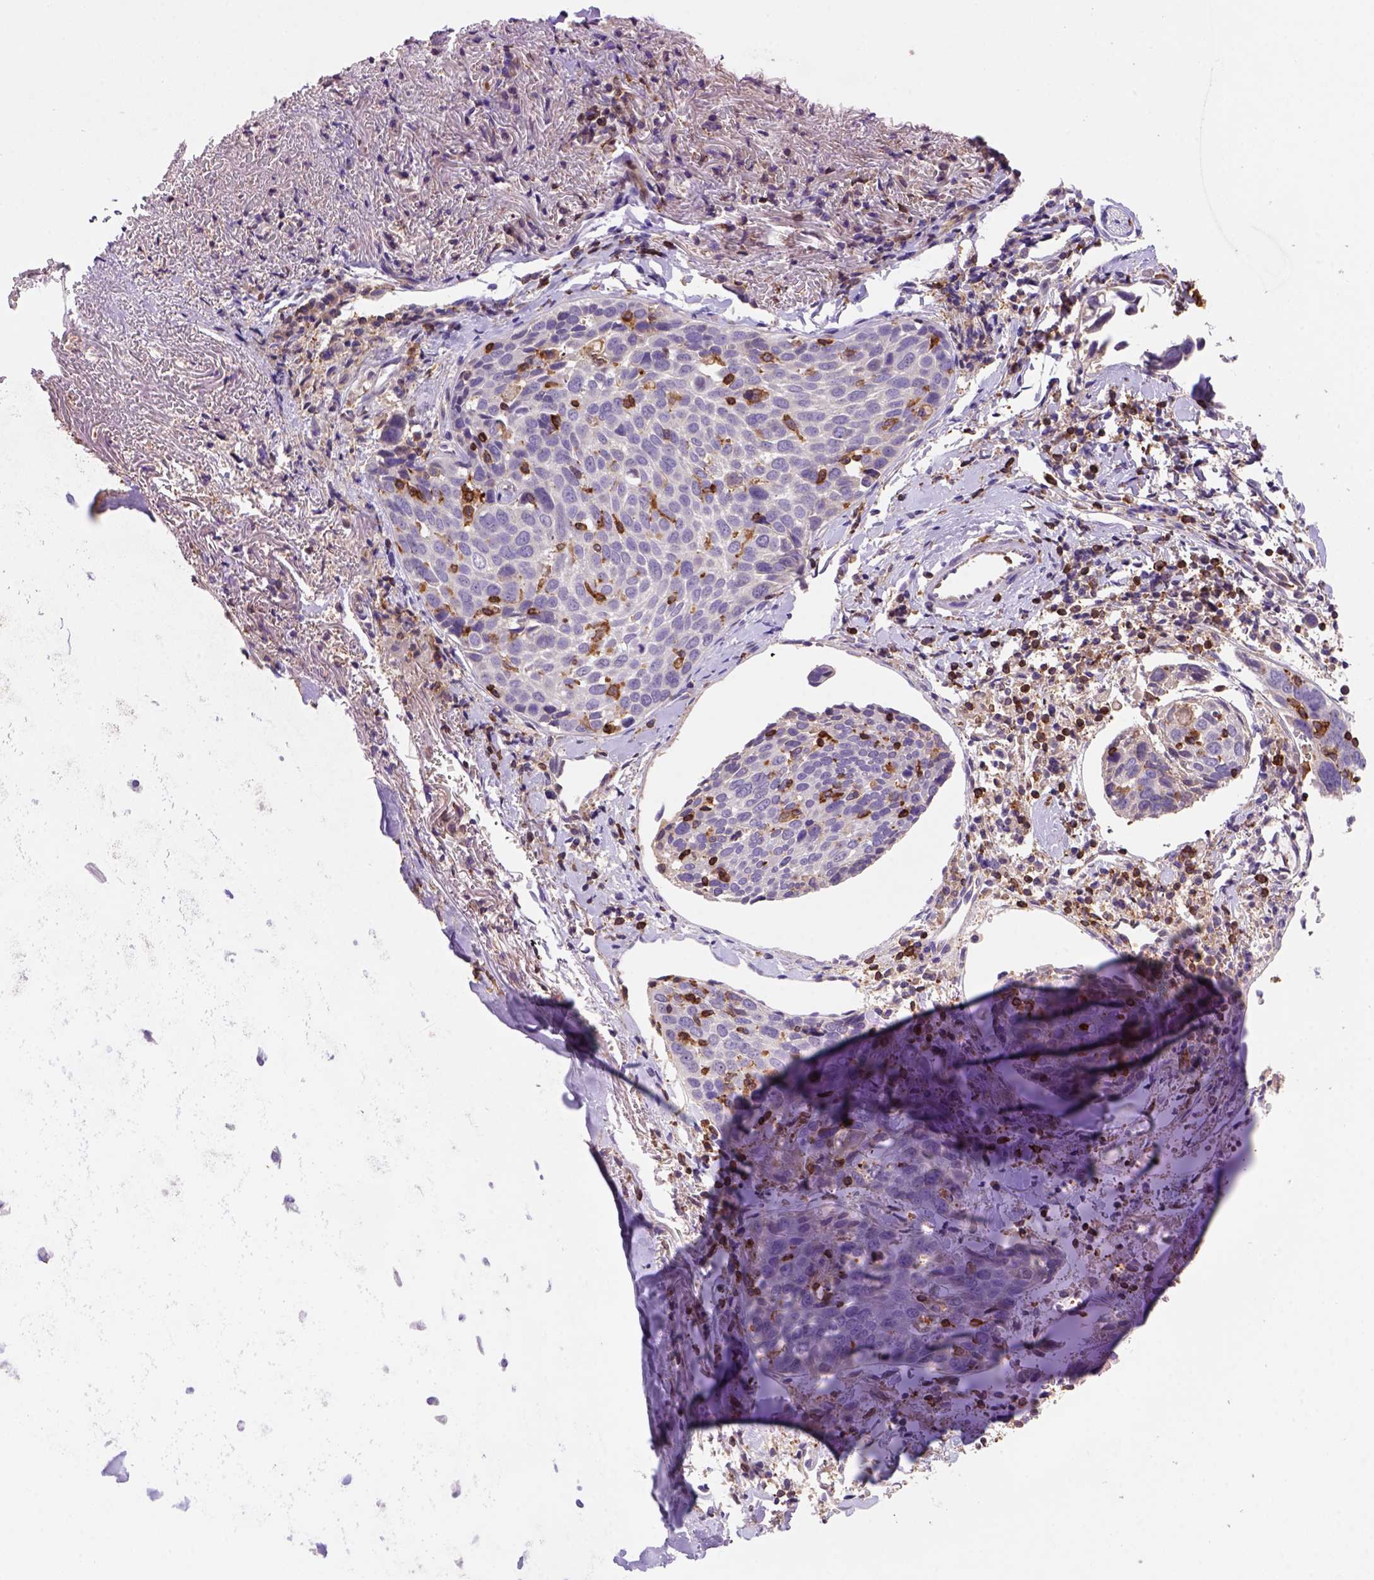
{"staining": {"intensity": "negative", "quantity": "none", "location": "none"}, "tissue": "lung cancer", "cell_type": "Tumor cells", "image_type": "cancer", "snomed": [{"axis": "morphology", "description": "Squamous cell carcinoma, NOS"}, {"axis": "topography", "description": "Lung"}], "caption": "IHC photomicrograph of neoplastic tissue: human lung cancer (squamous cell carcinoma) stained with DAB (3,3'-diaminobenzidine) exhibits no significant protein staining in tumor cells.", "gene": "INPP5D", "patient": {"sex": "male", "age": 57}}